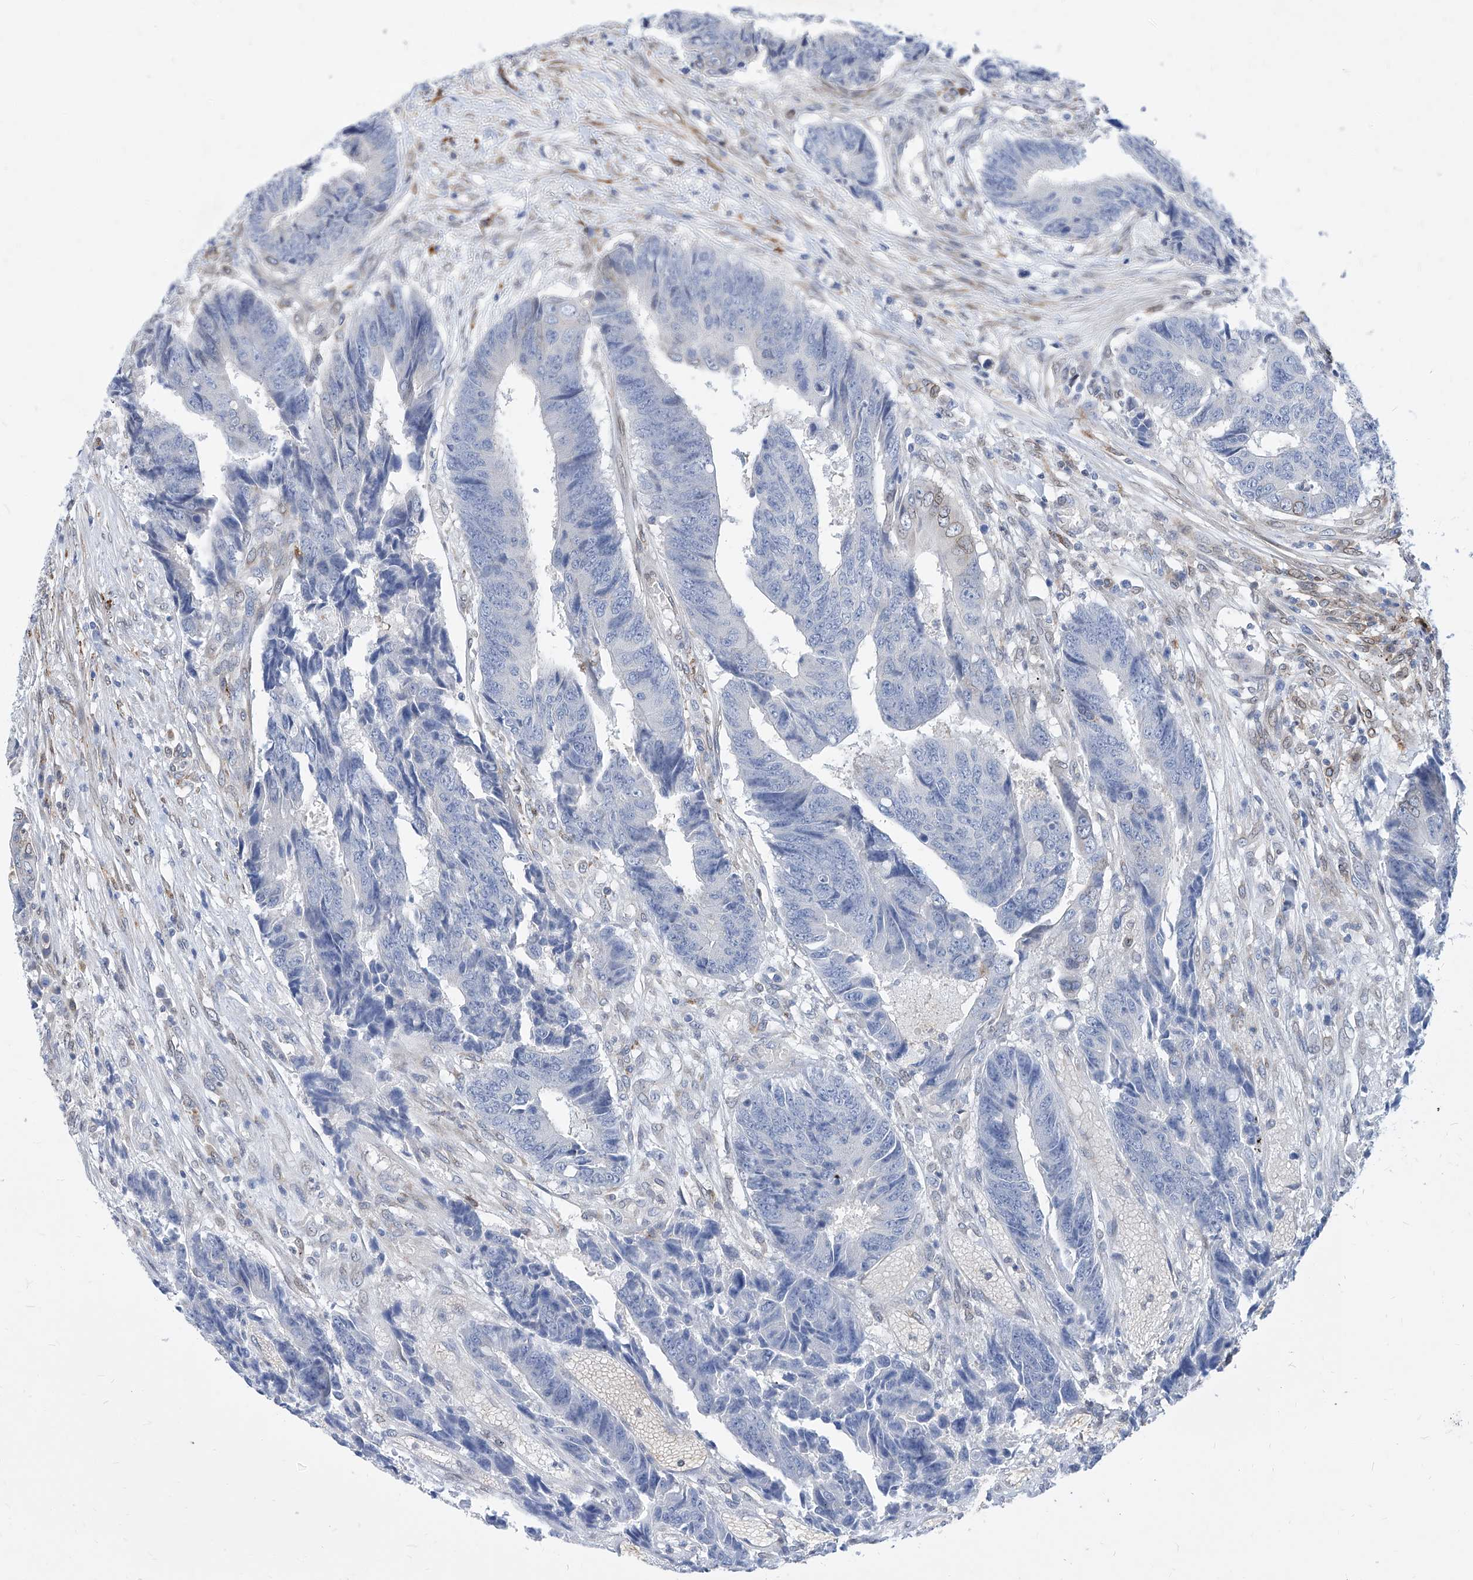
{"staining": {"intensity": "negative", "quantity": "none", "location": "none"}, "tissue": "colorectal cancer", "cell_type": "Tumor cells", "image_type": "cancer", "snomed": [{"axis": "morphology", "description": "Adenocarcinoma, NOS"}, {"axis": "topography", "description": "Rectum"}], "caption": "High magnification brightfield microscopy of adenocarcinoma (colorectal) stained with DAB (brown) and counterstained with hematoxylin (blue): tumor cells show no significant positivity.", "gene": "MX2", "patient": {"sex": "male", "age": 84}}